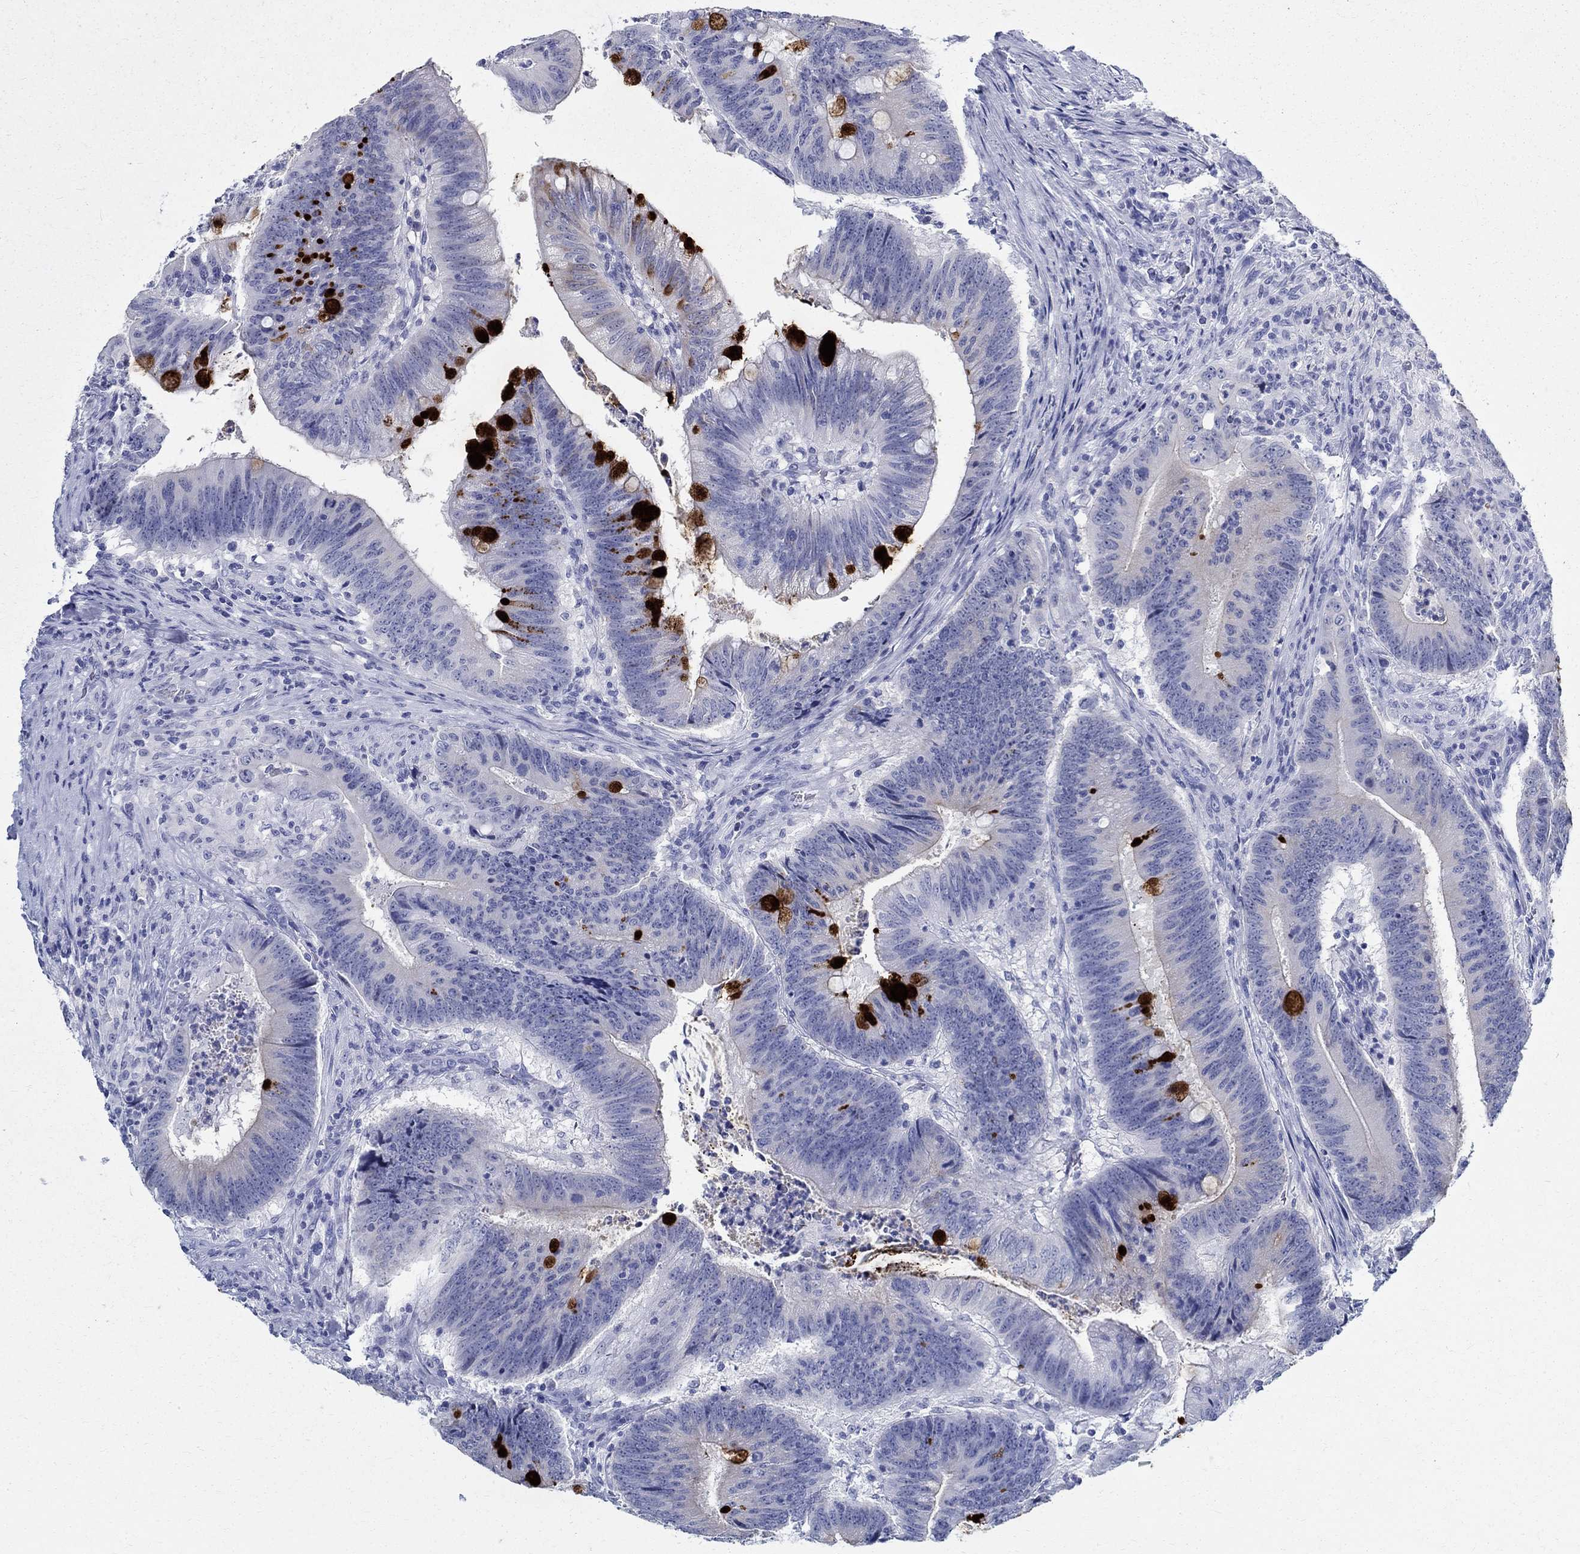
{"staining": {"intensity": "strong", "quantity": "<25%", "location": "cytoplasmic/membranous"}, "tissue": "colorectal cancer", "cell_type": "Tumor cells", "image_type": "cancer", "snomed": [{"axis": "morphology", "description": "Adenocarcinoma, NOS"}, {"axis": "topography", "description": "Colon"}], "caption": "Colorectal cancer (adenocarcinoma) stained with DAB immunohistochemistry (IHC) displays medium levels of strong cytoplasmic/membranous expression in about <25% of tumor cells. The staining is performed using DAB brown chromogen to label protein expression. The nuclei are counter-stained blue using hematoxylin.", "gene": "BSPRY", "patient": {"sex": "female", "age": 87}}